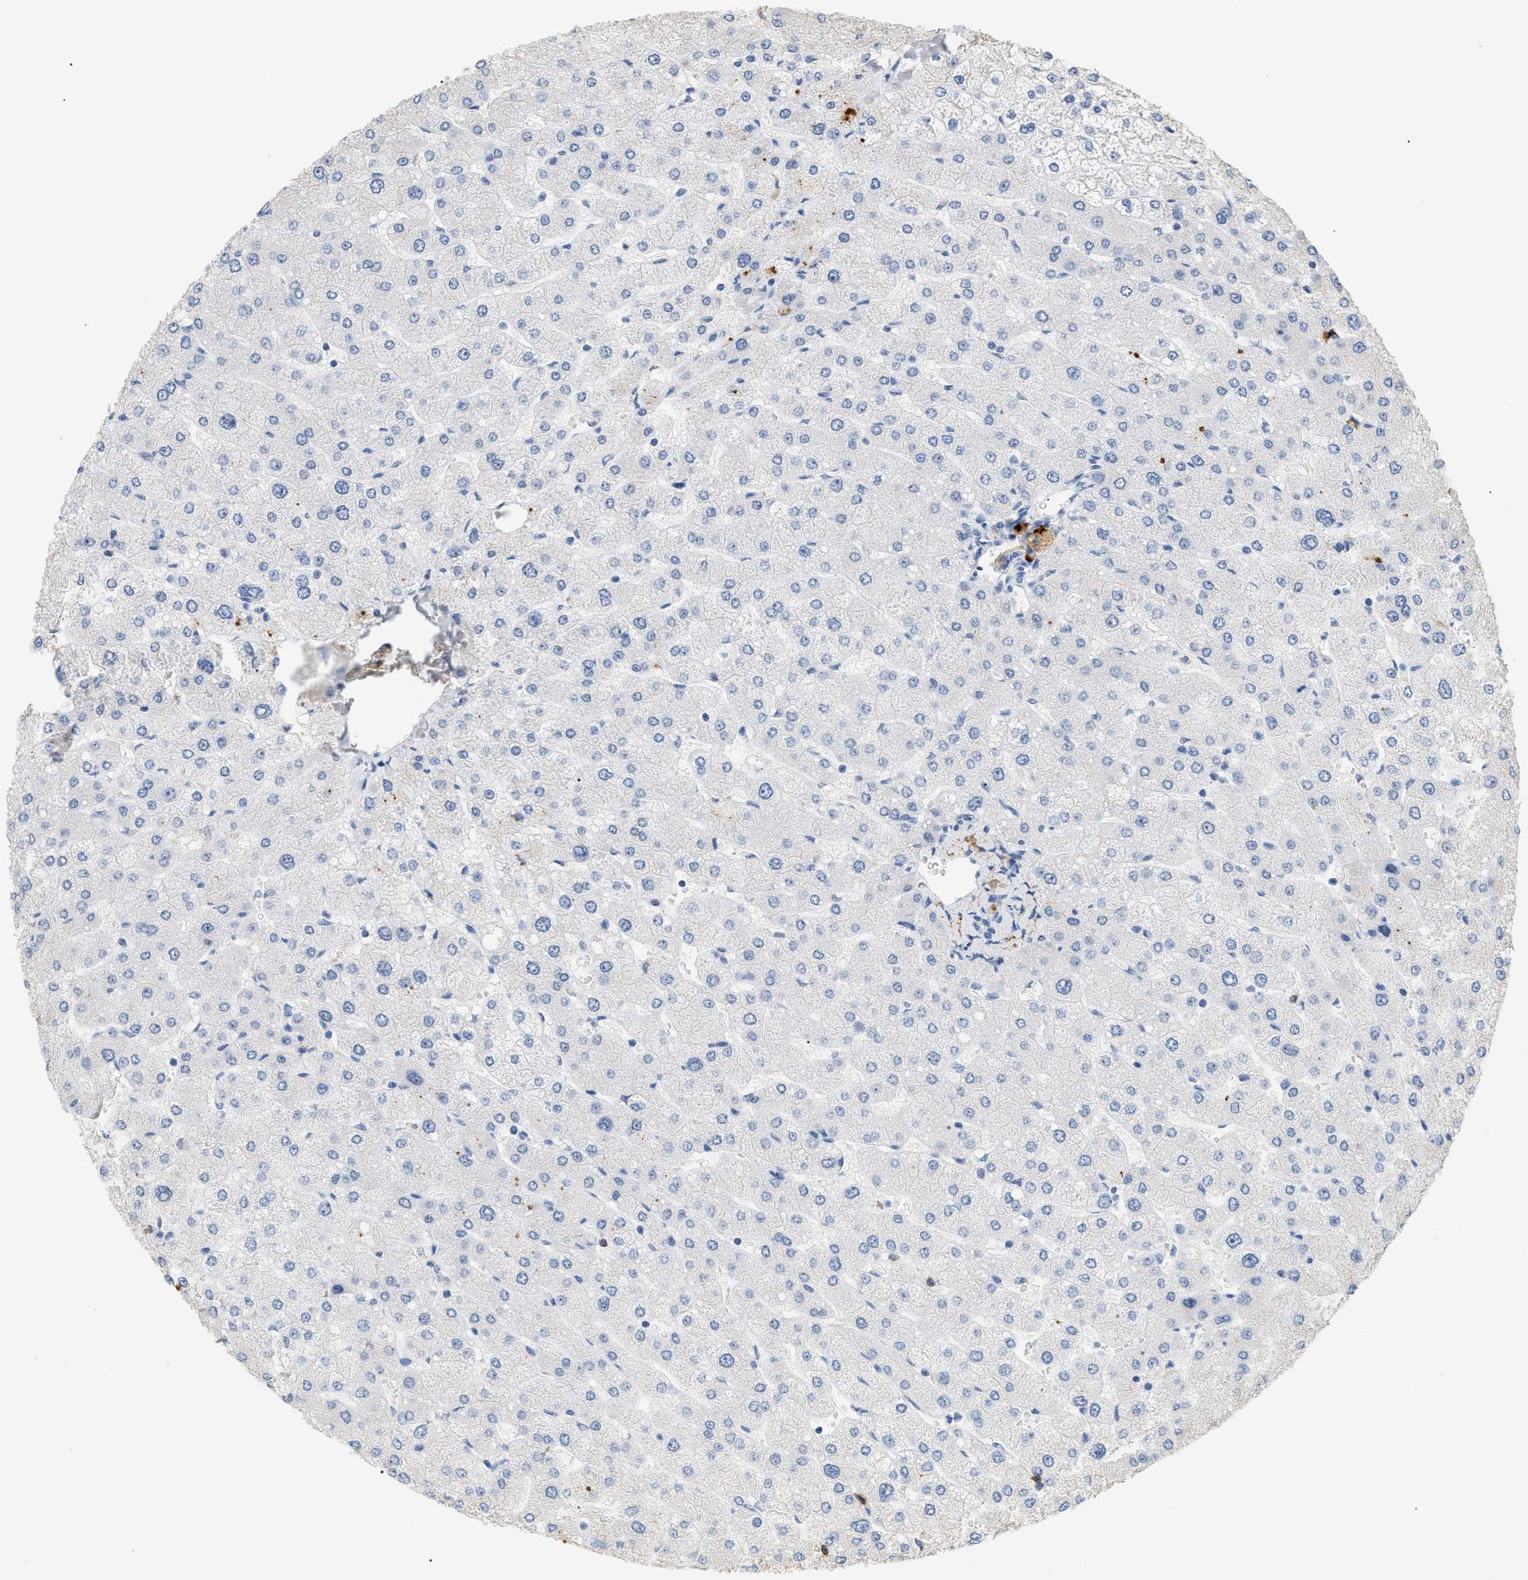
{"staining": {"intensity": "negative", "quantity": "none", "location": "none"}, "tissue": "liver", "cell_type": "Cholangiocytes", "image_type": "normal", "snomed": [{"axis": "morphology", "description": "Normal tissue, NOS"}, {"axis": "topography", "description": "Liver"}], "caption": "The IHC micrograph has no significant expression in cholangiocytes of liver.", "gene": "CFH", "patient": {"sex": "male", "age": 55}}